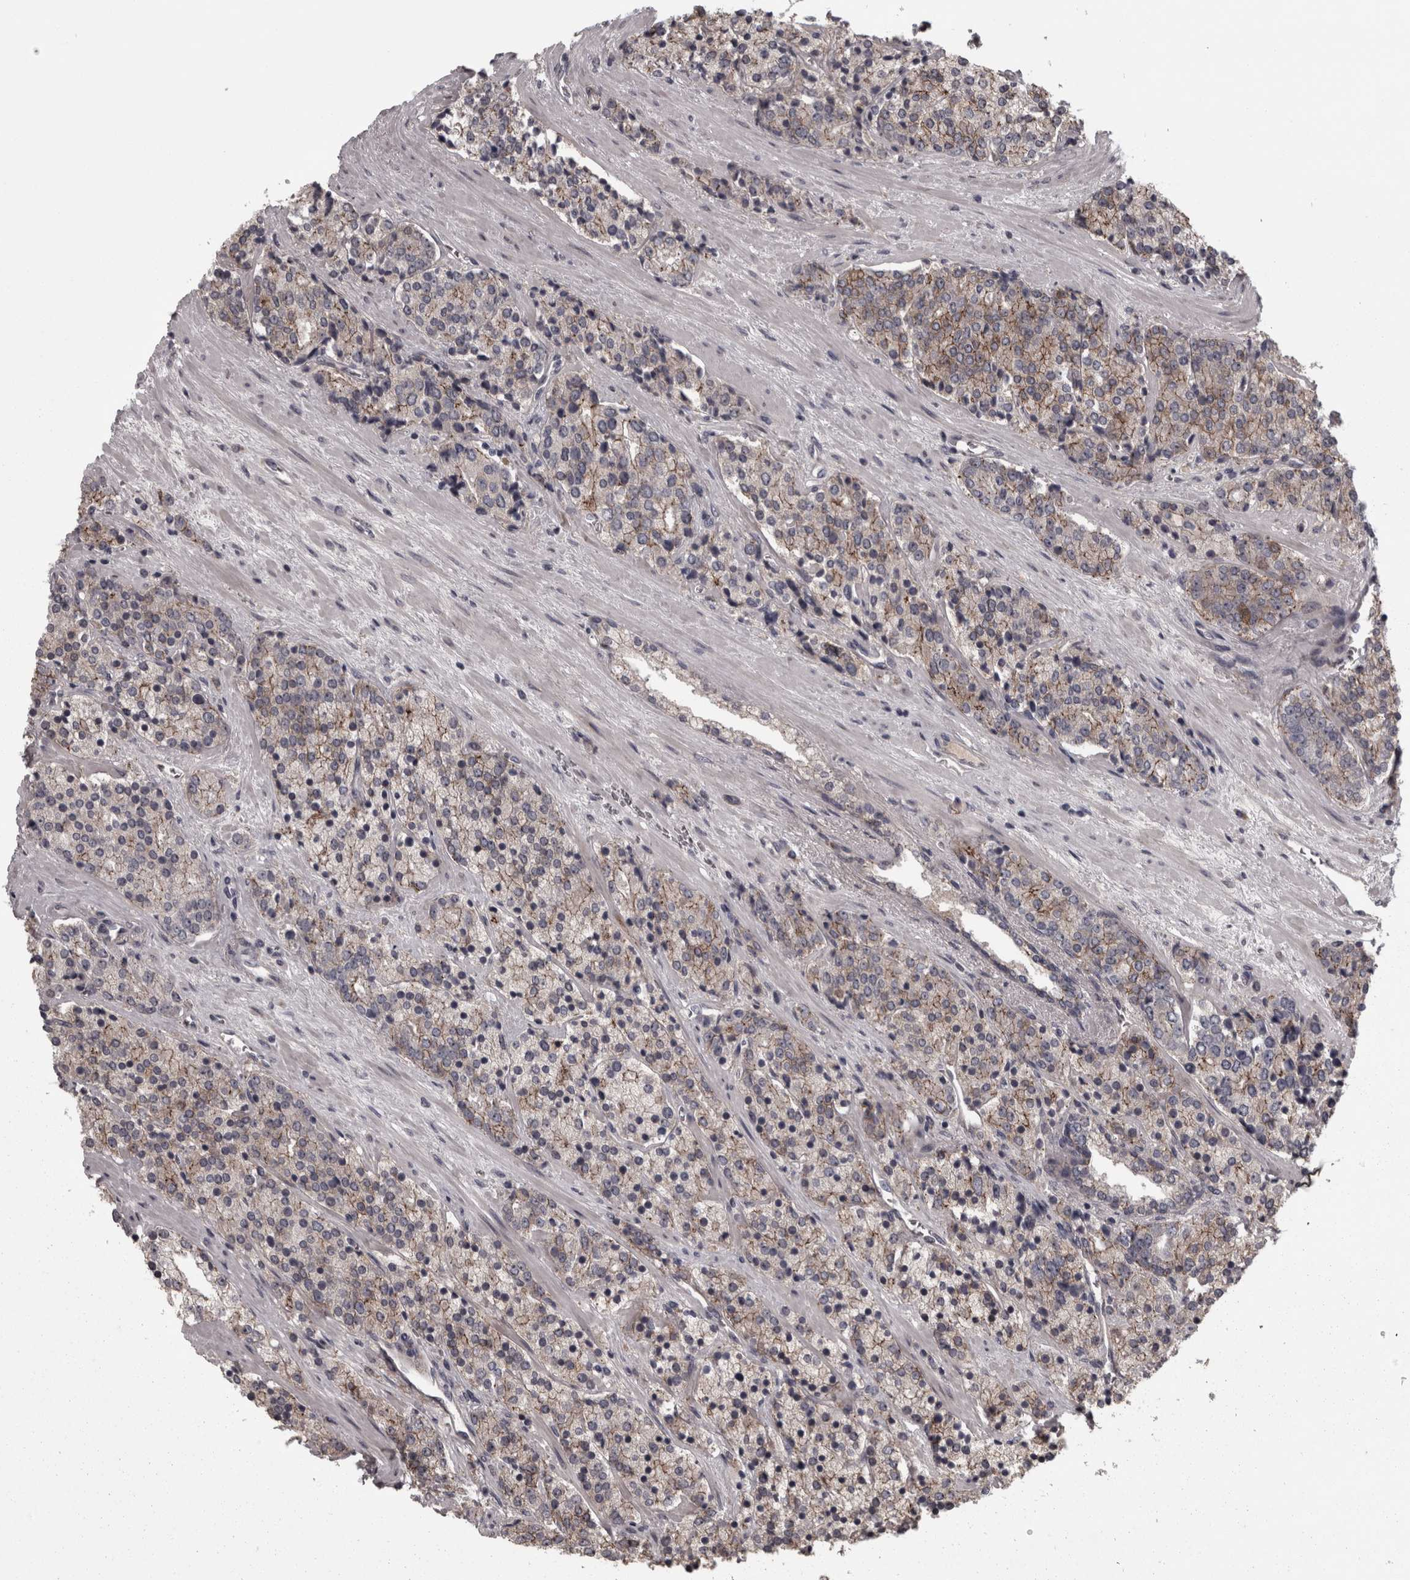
{"staining": {"intensity": "weak", "quantity": "25%-75%", "location": "cytoplasmic/membranous"}, "tissue": "prostate cancer", "cell_type": "Tumor cells", "image_type": "cancer", "snomed": [{"axis": "morphology", "description": "Adenocarcinoma, High grade"}, {"axis": "topography", "description": "Prostate"}], "caption": "A low amount of weak cytoplasmic/membranous expression is seen in about 25%-75% of tumor cells in prostate cancer tissue.", "gene": "PCDH17", "patient": {"sex": "male", "age": 71}}